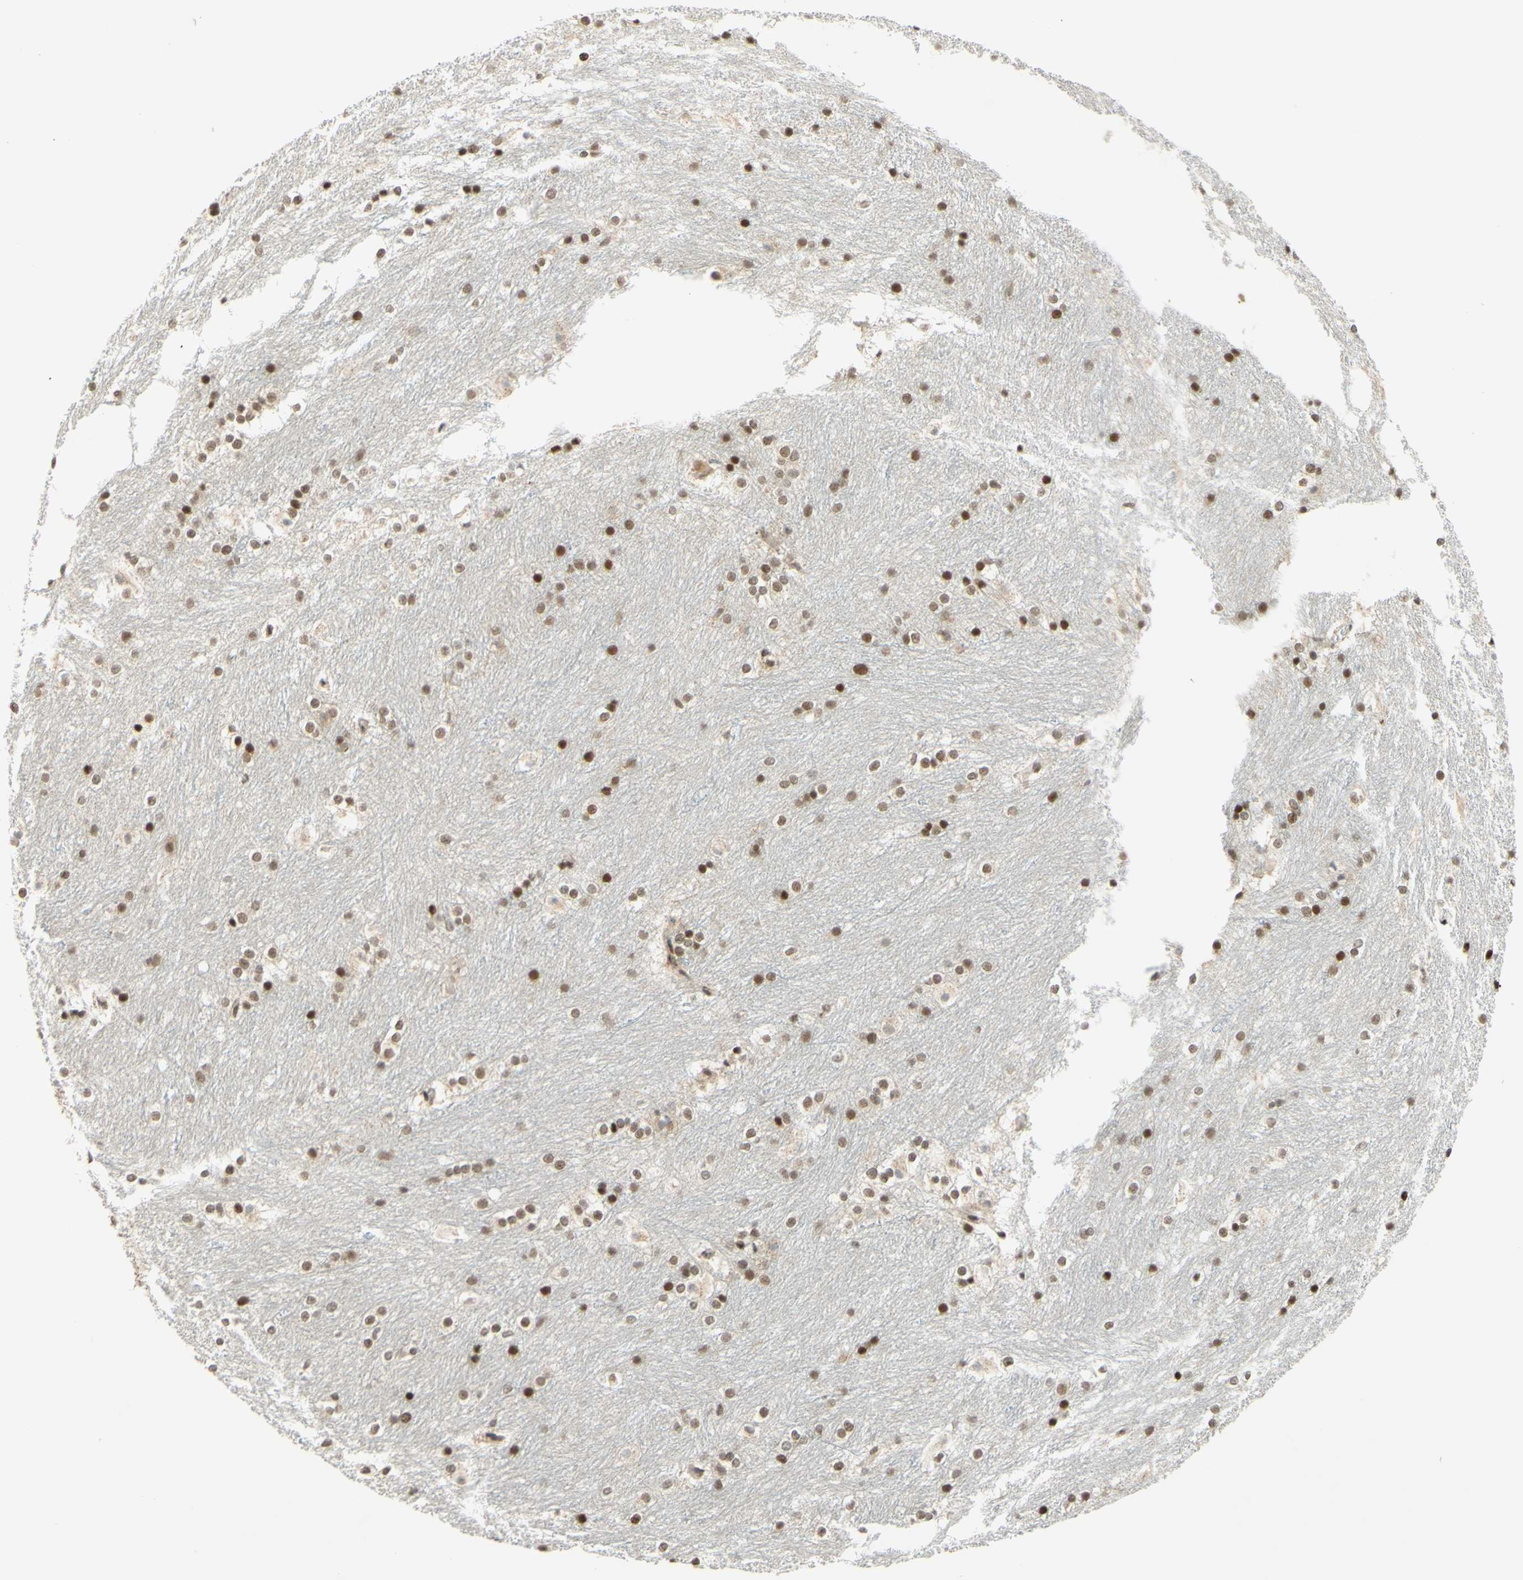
{"staining": {"intensity": "strong", "quantity": ">75%", "location": "nuclear"}, "tissue": "caudate", "cell_type": "Glial cells", "image_type": "normal", "snomed": [{"axis": "morphology", "description": "Normal tissue, NOS"}, {"axis": "topography", "description": "Lateral ventricle wall"}], "caption": "Caudate was stained to show a protein in brown. There is high levels of strong nuclear staining in about >75% of glial cells. (brown staining indicates protein expression, while blue staining denotes nuclei).", "gene": "SMARCB1", "patient": {"sex": "female", "age": 19}}